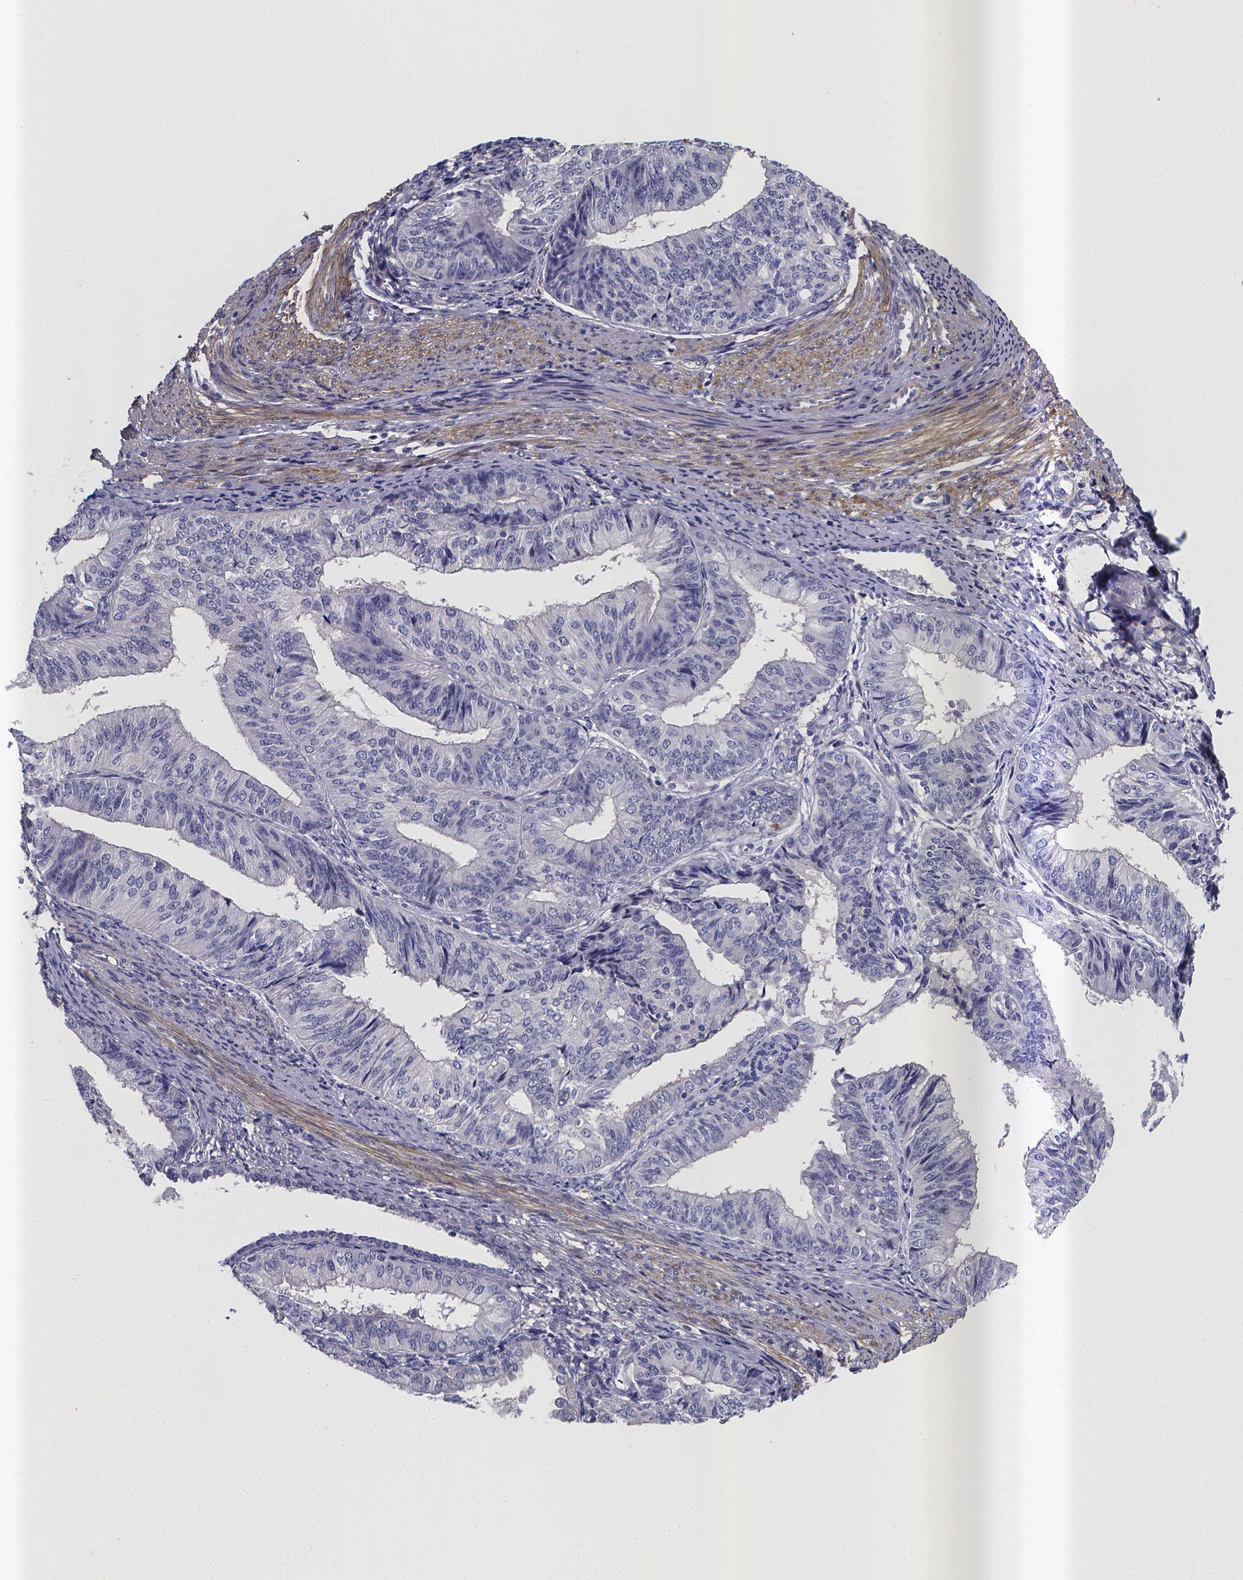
{"staining": {"intensity": "negative", "quantity": "none", "location": "none"}, "tissue": "endometrial cancer", "cell_type": "Tumor cells", "image_type": "cancer", "snomed": [{"axis": "morphology", "description": "Adenocarcinoma, NOS"}, {"axis": "topography", "description": "Endometrium"}], "caption": "Human endometrial cancer (adenocarcinoma) stained for a protein using IHC displays no staining in tumor cells.", "gene": "RERG", "patient": {"sex": "female", "age": 58}}